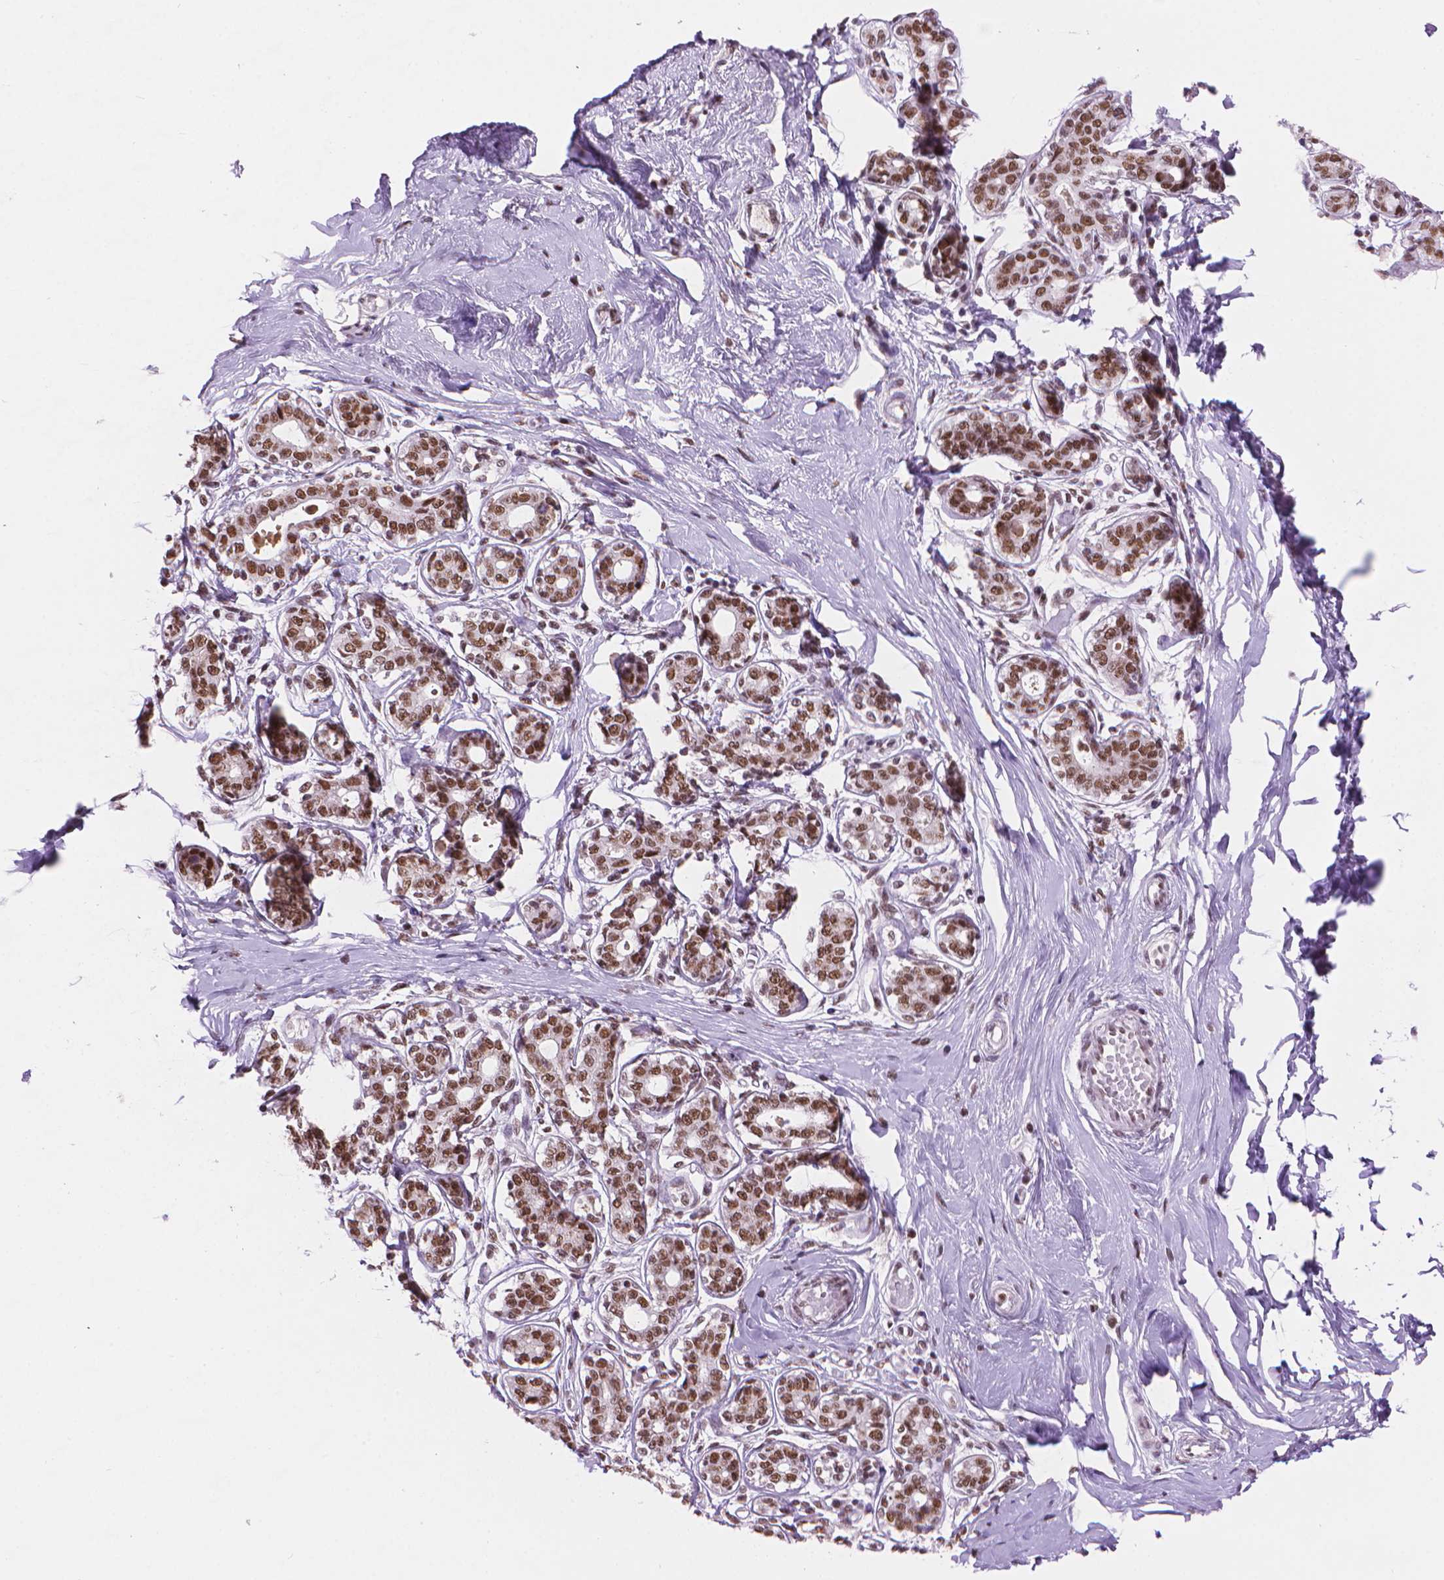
{"staining": {"intensity": "moderate", "quantity": "<25%", "location": "nuclear"}, "tissue": "breast", "cell_type": "Adipocytes", "image_type": "normal", "snomed": [{"axis": "morphology", "description": "Normal tissue, NOS"}, {"axis": "topography", "description": "Skin"}, {"axis": "topography", "description": "Breast"}], "caption": "A micrograph of breast stained for a protein displays moderate nuclear brown staining in adipocytes.", "gene": "RPA4", "patient": {"sex": "female", "age": 43}}